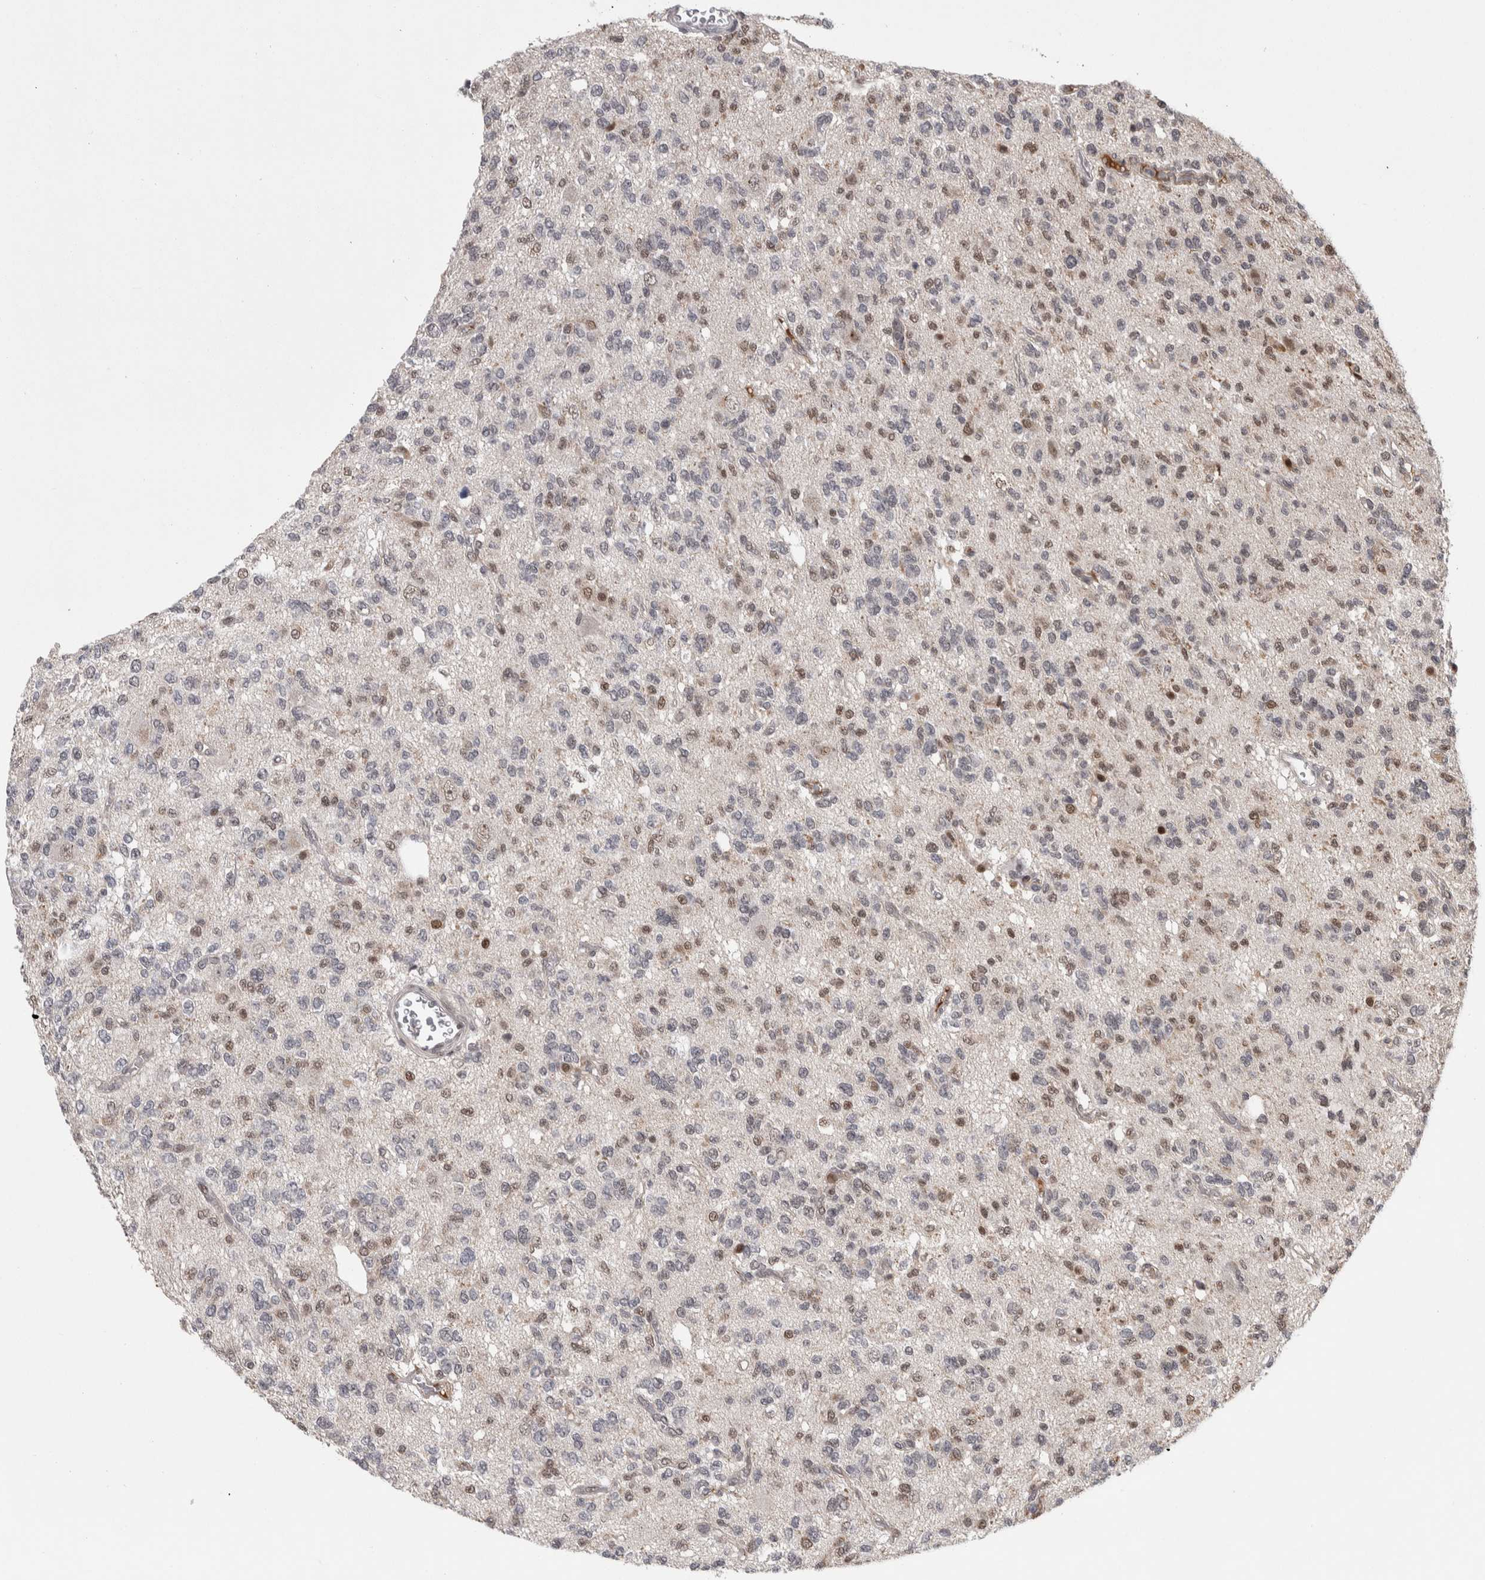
{"staining": {"intensity": "weak", "quantity": "25%-75%", "location": "nuclear"}, "tissue": "glioma", "cell_type": "Tumor cells", "image_type": "cancer", "snomed": [{"axis": "morphology", "description": "Glioma, malignant, Low grade"}, {"axis": "topography", "description": "Brain"}], "caption": "The micrograph exhibits a brown stain indicating the presence of a protein in the nuclear of tumor cells in glioma. Using DAB (3,3'-diaminobenzidine) (brown) and hematoxylin (blue) stains, captured at high magnification using brightfield microscopy.", "gene": "ZNF592", "patient": {"sex": "male", "age": 38}}